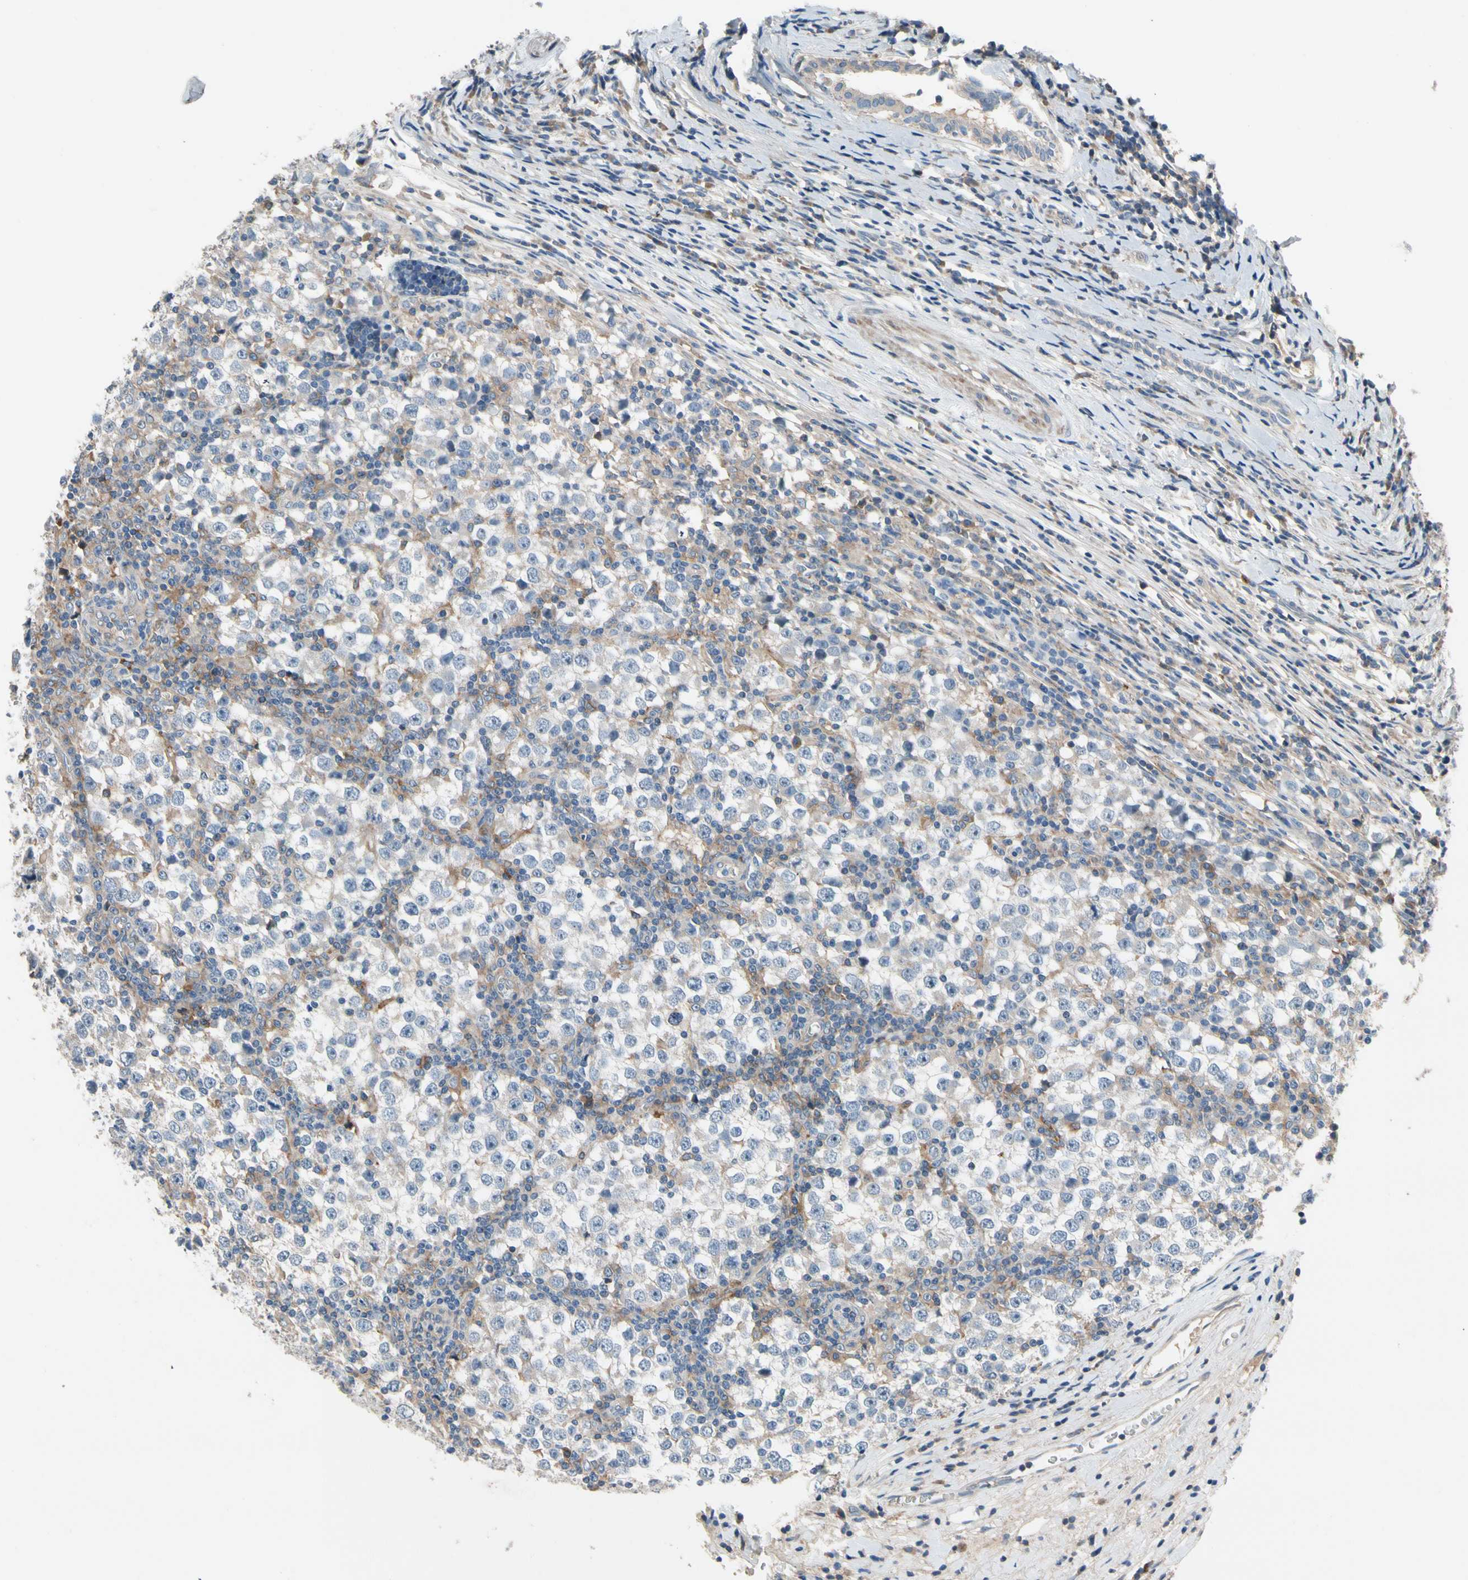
{"staining": {"intensity": "negative", "quantity": "none", "location": "none"}, "tissue": "testis cancer", "cell_type": "Tumor cells", "image_type": "cancer", "snomed": [{"axis": "morphology", "description": "Seminoma, NOS"}, {"axis": "topography", "description": "Testis"}], "caption": "This is a histopathology image of immunohistochemistry (IHC) staining of testis seminoma, which shows no positivity in tumor cells.", "gene": "SIGLEC5", "patient": {"sex": "male", "age": 65}}